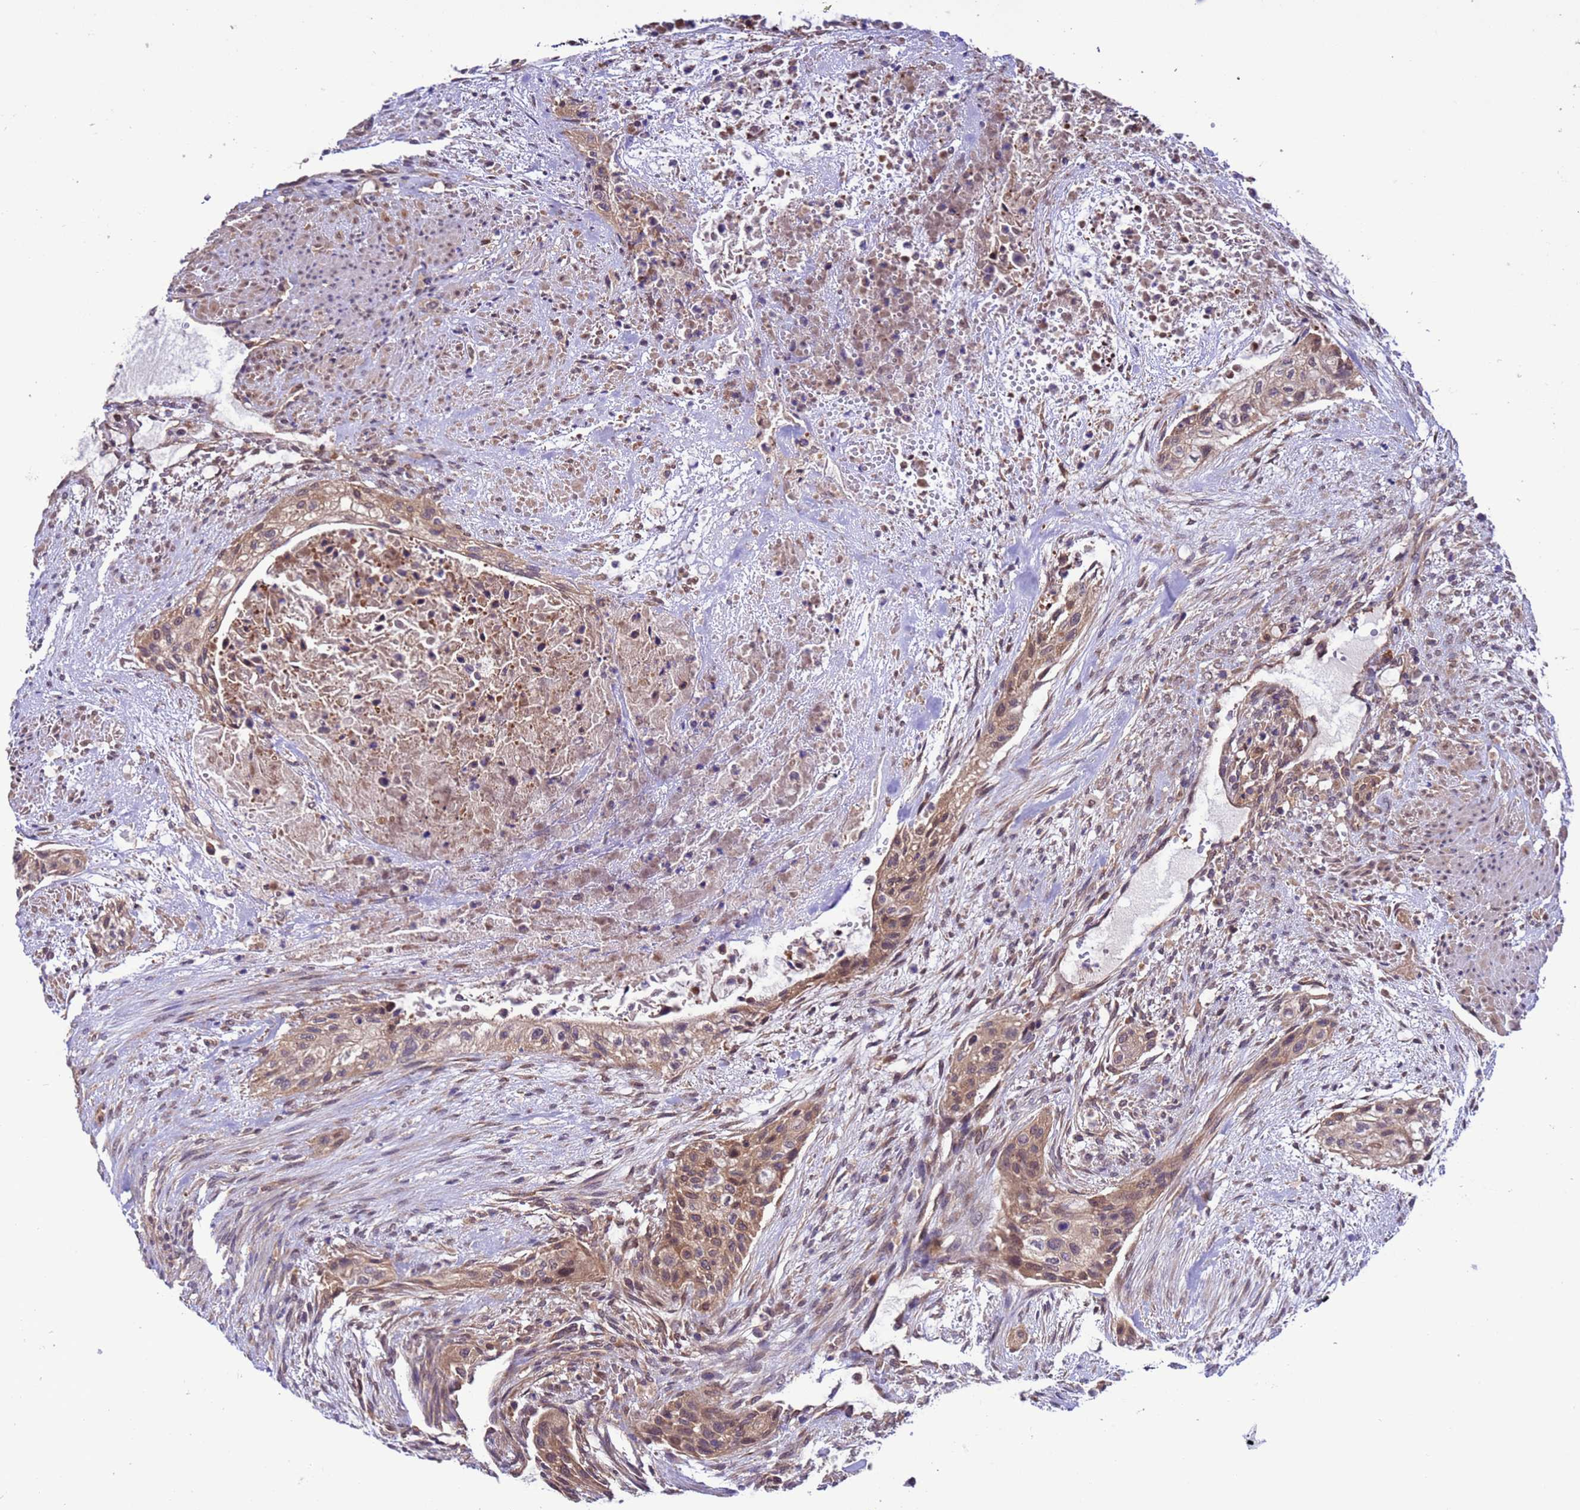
{"staining": {"intensity": "moderate", "quantity": ">75%", "location": "cytoplasmic/membranous,nuclear"}, "tissue": "urothelial cancer", "cell_type": "Tumor cells", "image_type": "cancer", "snomed": [{"axis": "morphology", "description": "Urothelial carcinoma, High grade"}, {"axis": "topography", "description": "Urinary bladder"}], "caption": "Immunohistochemistry of urothelial carcinoma (high-grade) reveals medium levels of moderate cytoplasmic/membranous and nuclear expression in approximately >75% of tumor cells.", "gene": "ZFP69B", "patient": {"sex": "male", "age": 35}}